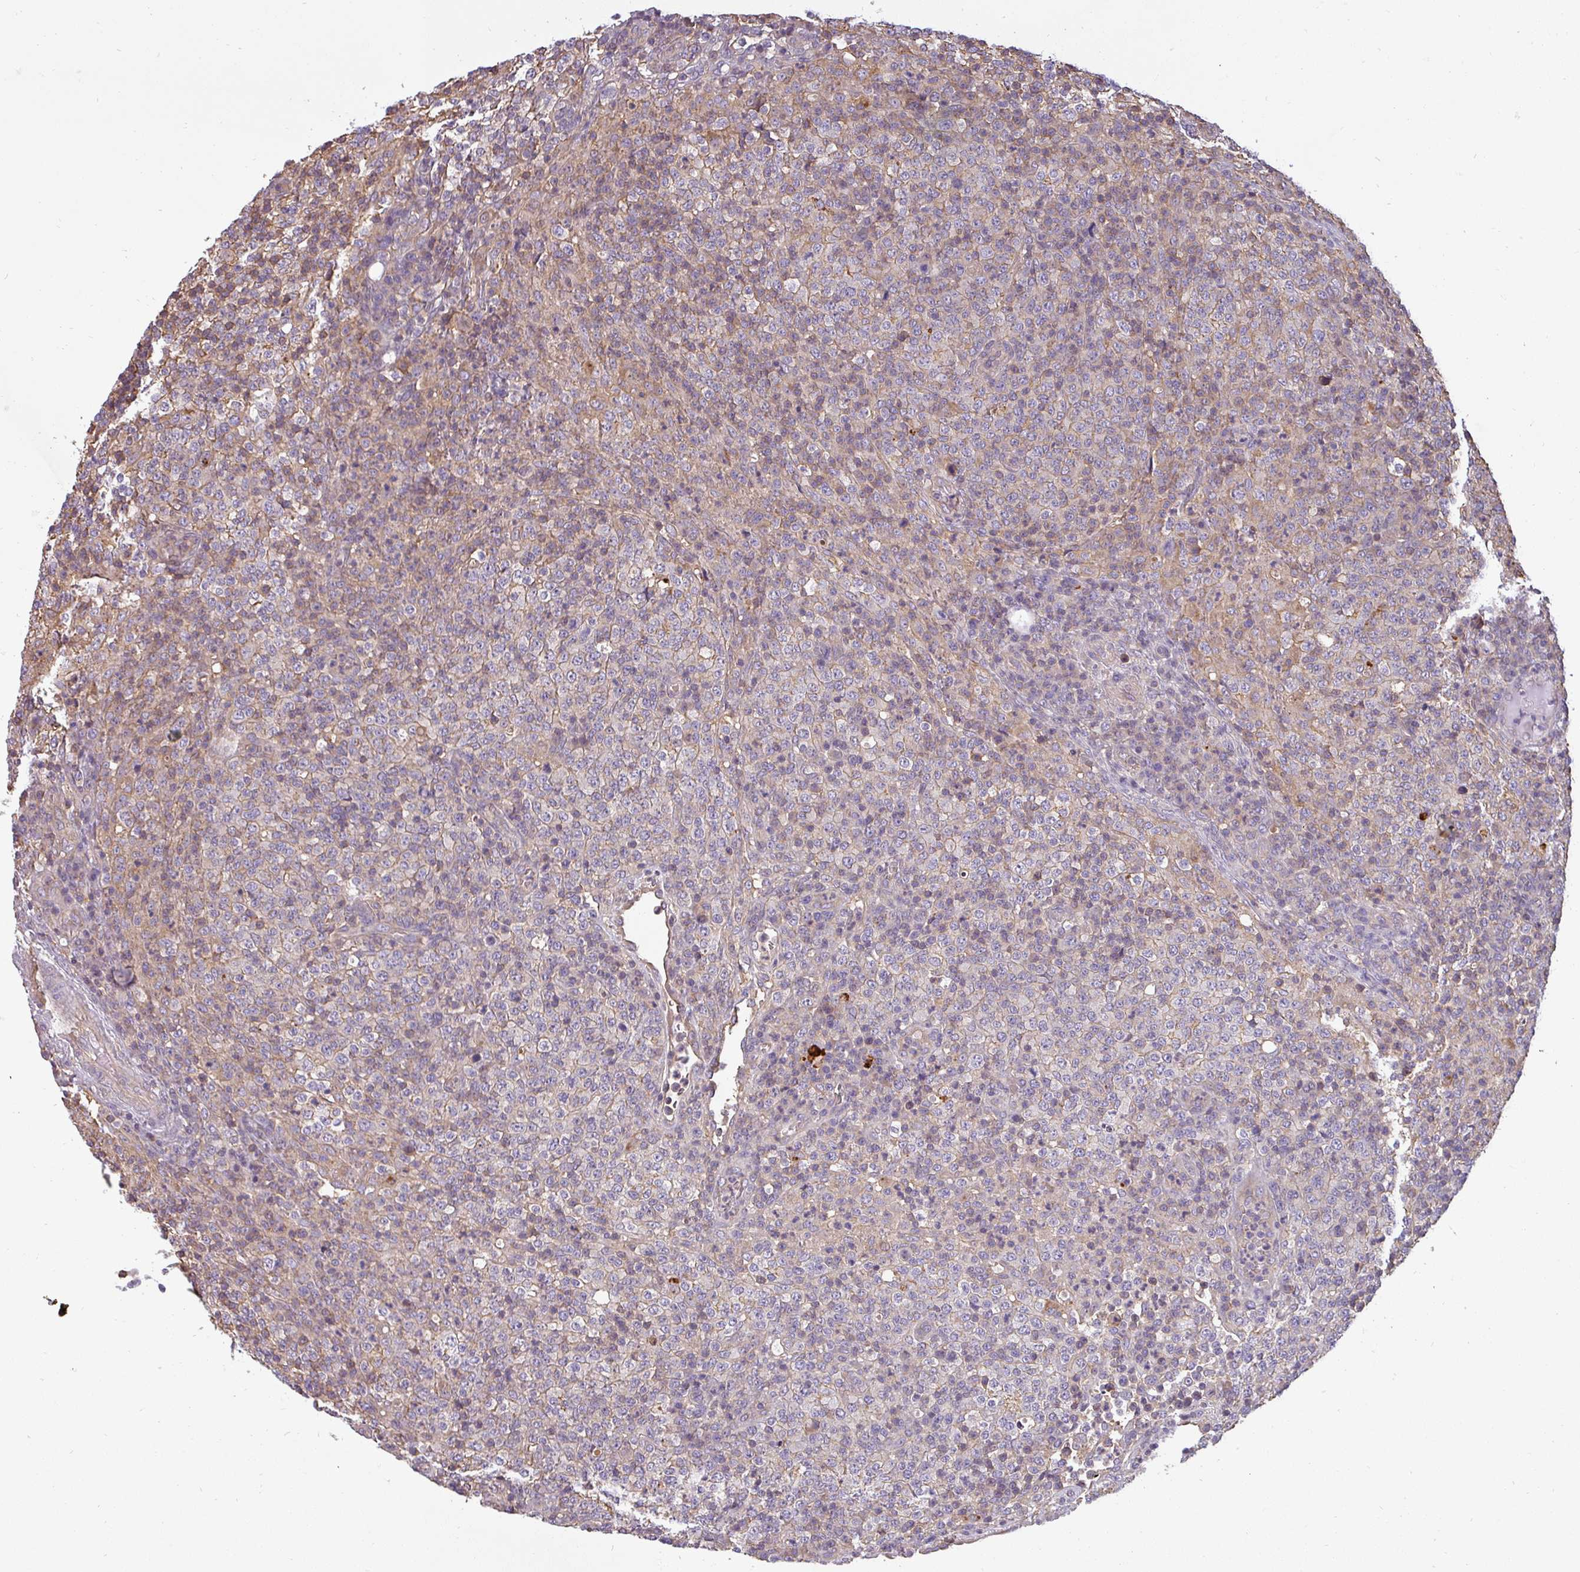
{"staining": {"intensity": "negative", "quantity": "none", "location": "none"}, "tissue": "lymphoma", "cell_type": "Tumor cells", "image_type": "cancer", "snomed": [{"axis": "morphology", "description": "Malignant lymphoma, non-Hodgkin's type, High grade"}, {"axis": "topography", "description": "Lymph node"}], "caption": "High magnification brightfield microscopy of high-grade malignant lymphoma, non-Hodgkin's type stained with DAB (3,3'-diaminobenzidine) (brown) and counterstained with hematoxylin (blue): tumor cells show no significant positivity. The staining was performed using DAB (3,3'-diaminobenzidine) to visualize the protein expression in brown, while the nuclei were stained in blue with hematoxylin (Magnification: 20x).", "gene": "ZNF835", "patient": {"sex": "male", "age": 54}}